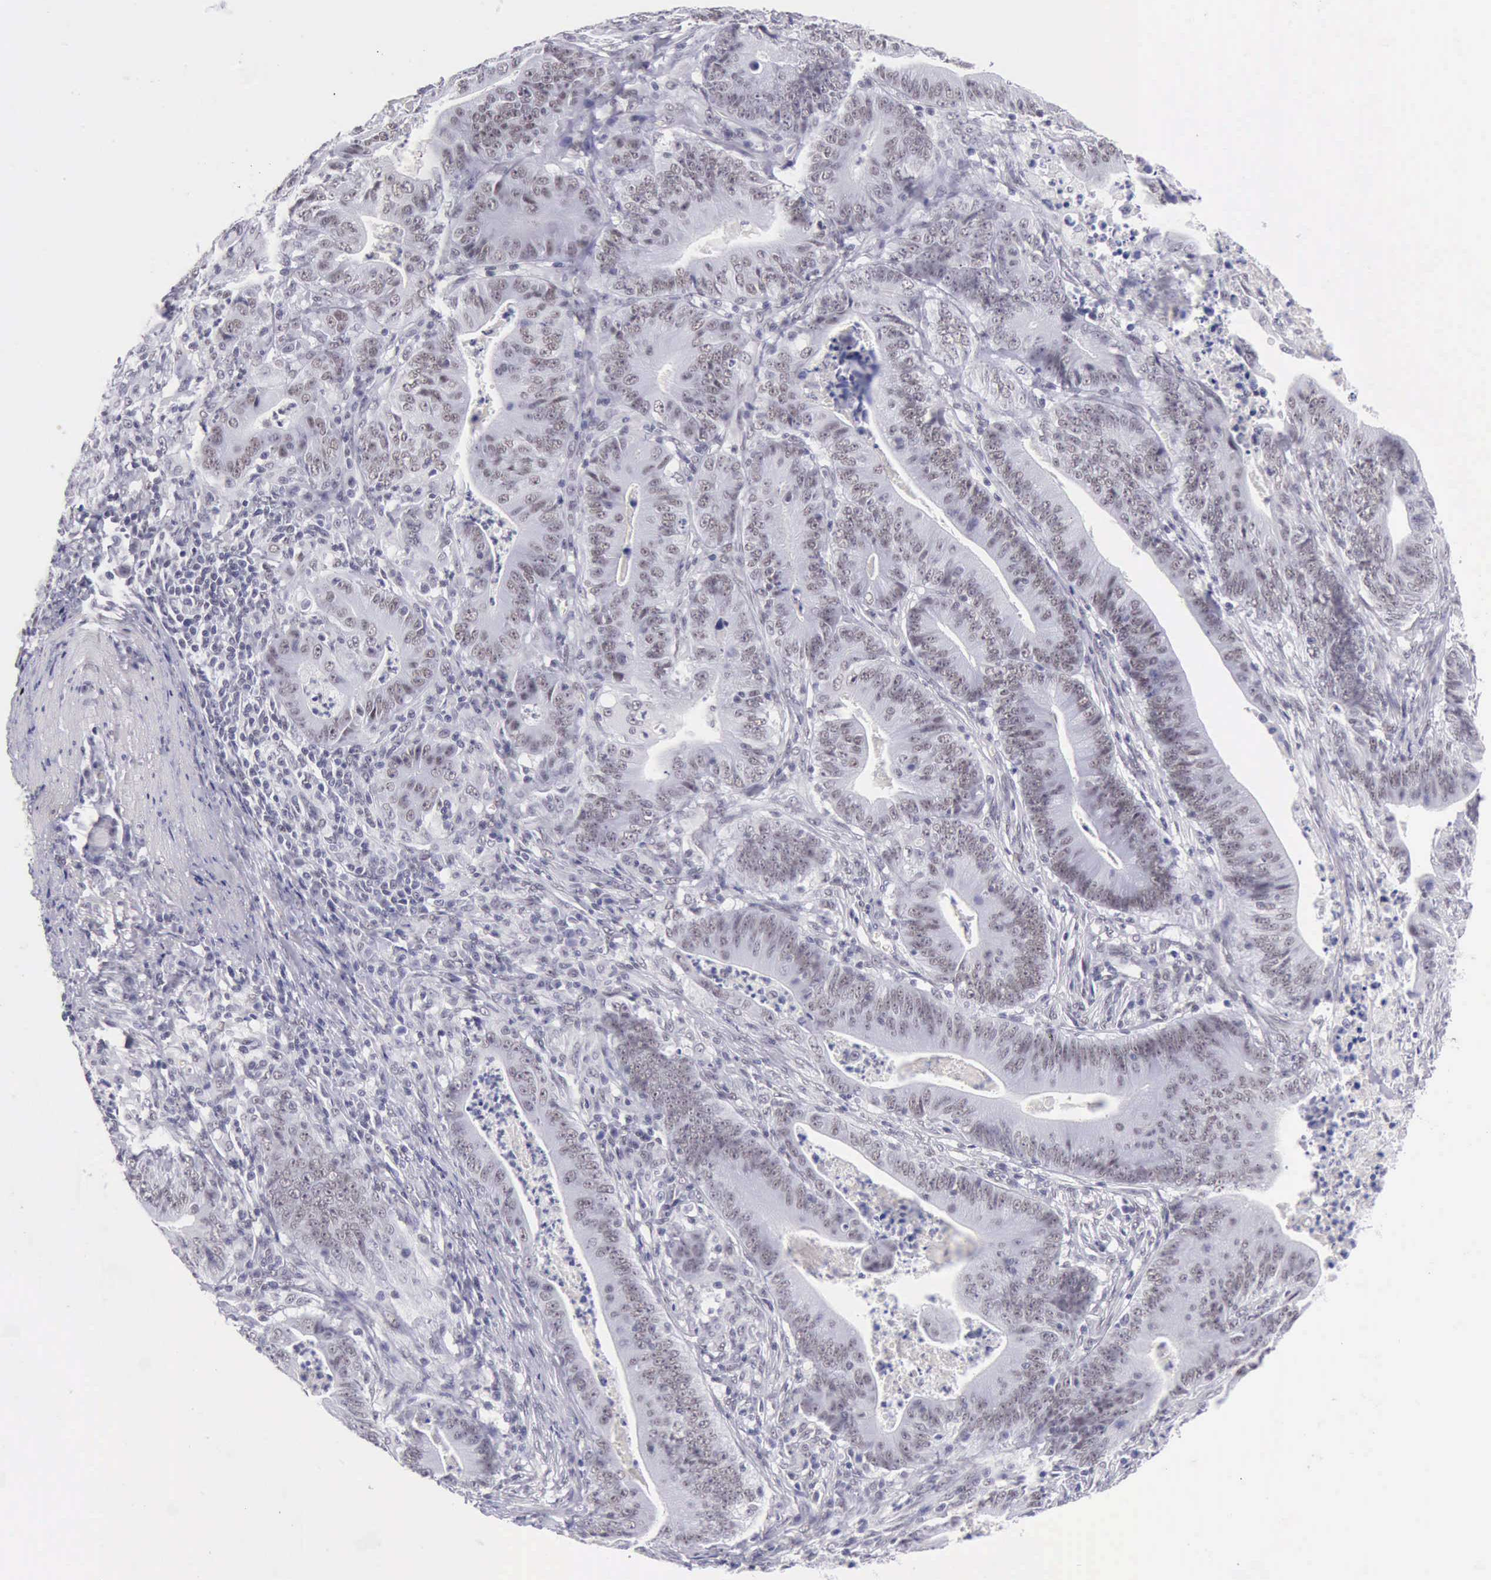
{"staining": {"intensity": "weak", "quantity": "25%-75%", "location": "nuclear"}, "tissue": "stomach cancer", "cell_type": "Tumor cells", "image_type": "cancer", "snomed": [{"axis": "morphology", "description": "Adenocarcinoma, NOS"}, {"axis": "topography", "description": "Stomach, lower"}], "caption": "Stomach adenocarcinoma tissue shows weak nuclear staining in about 25%-75% of tumor cells", "gene": "EP300", "patient": {"sex": "female", "age": 86}}